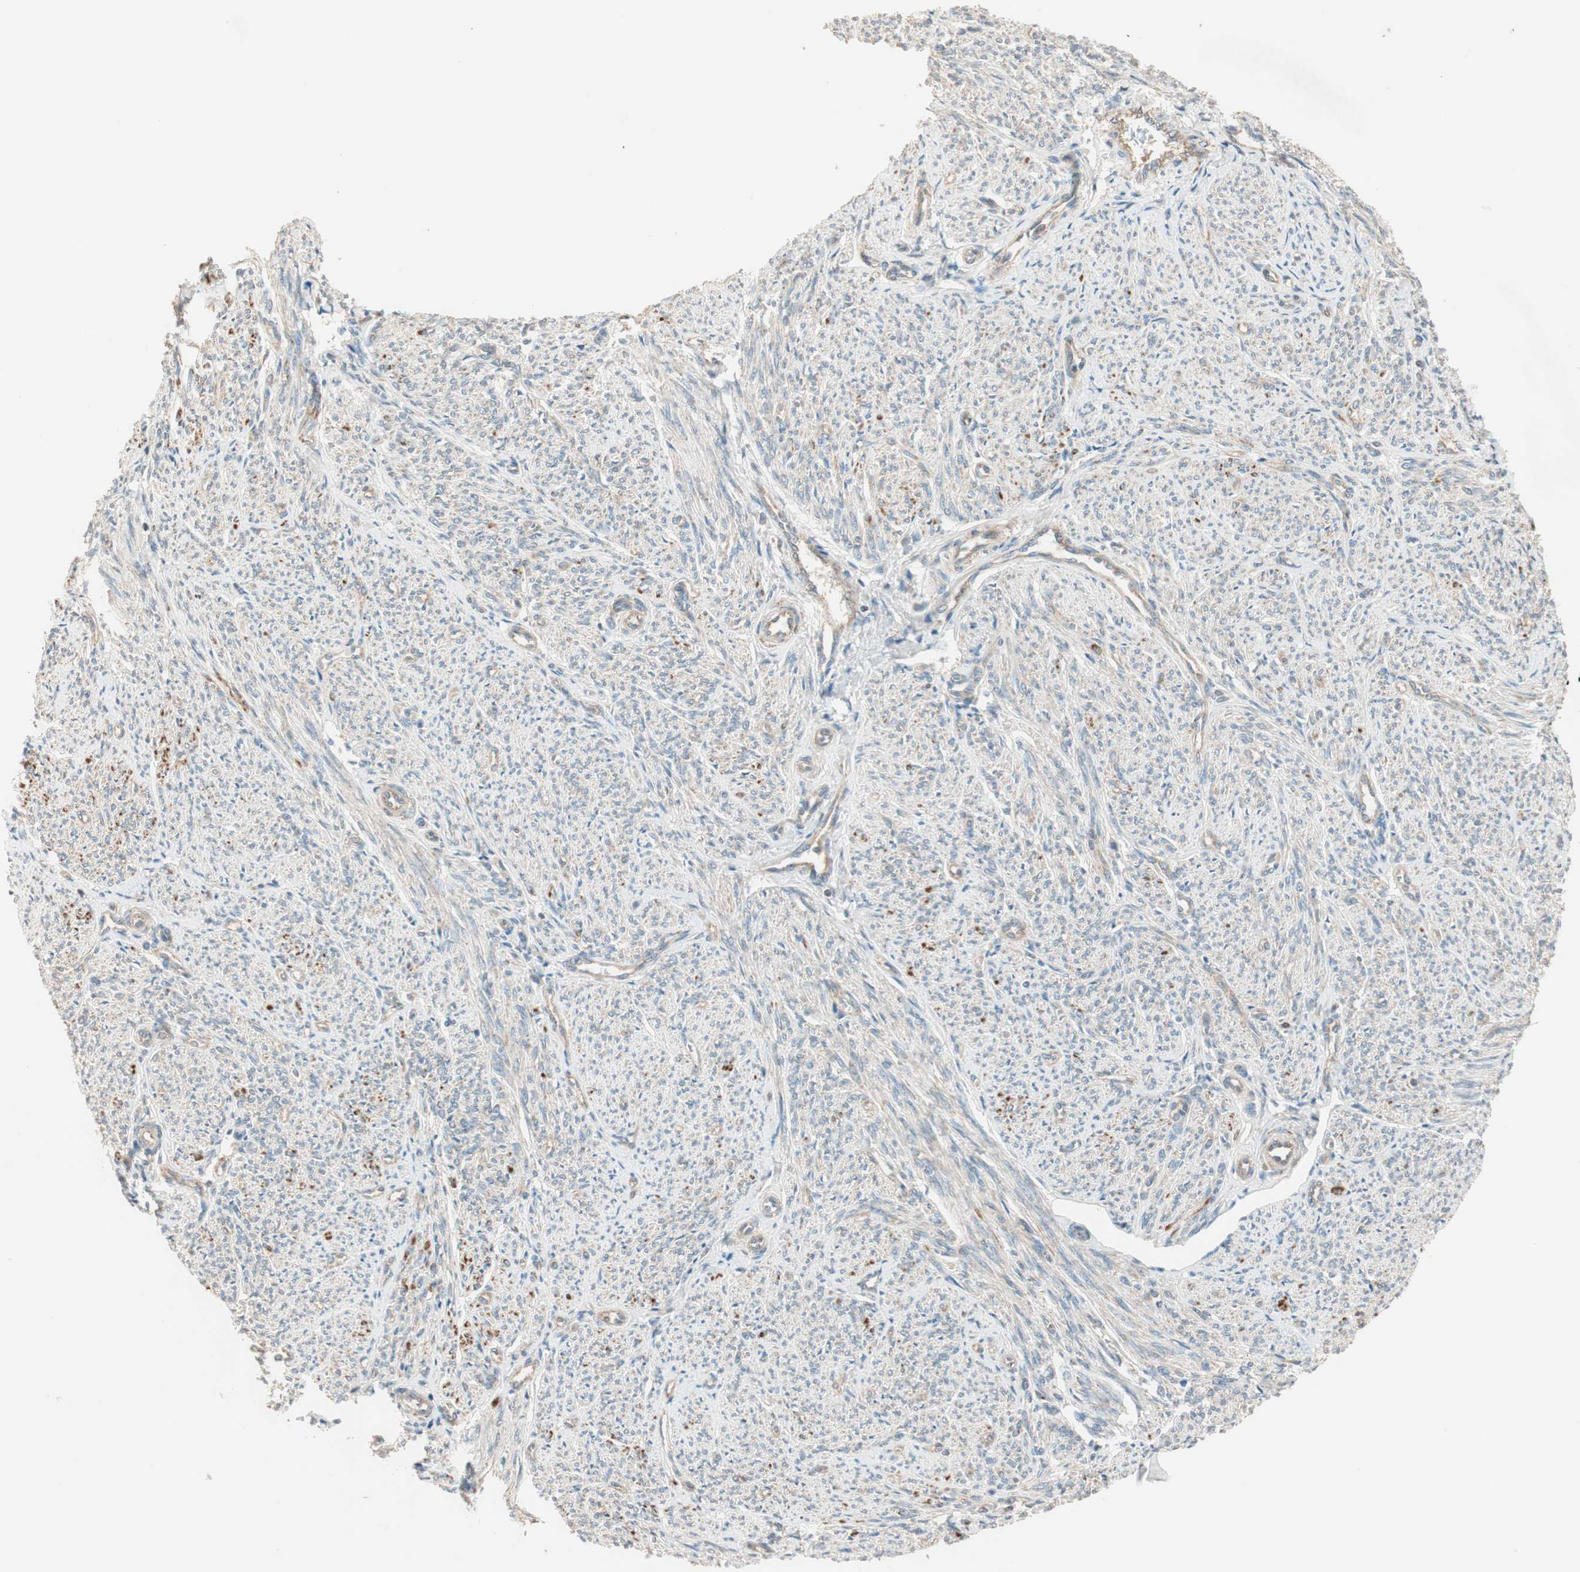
{"staining": {"intensity": "moderate", "quantity": "25%-75%", "location": "cytoplasmic/membranous"}, "tissue": "smooth muscle", "cell_type": "Smooth muscle cells", "image_type": "normal", "snomed": [{"axis": "morphology", "description": "Normal tissue, NOS"}, {"axis": "topography", "description": "Smooth muscle"}], "caption": "This image demonstrates immunohistochemistry staining of normal human smooth muscle, with medium moderate cytoplasmic/membranous staining in approximately 25%-75% of smooth muscle cells.", "gene": "CC2D1A", "patient": {"sex": "female", "age": 65}}